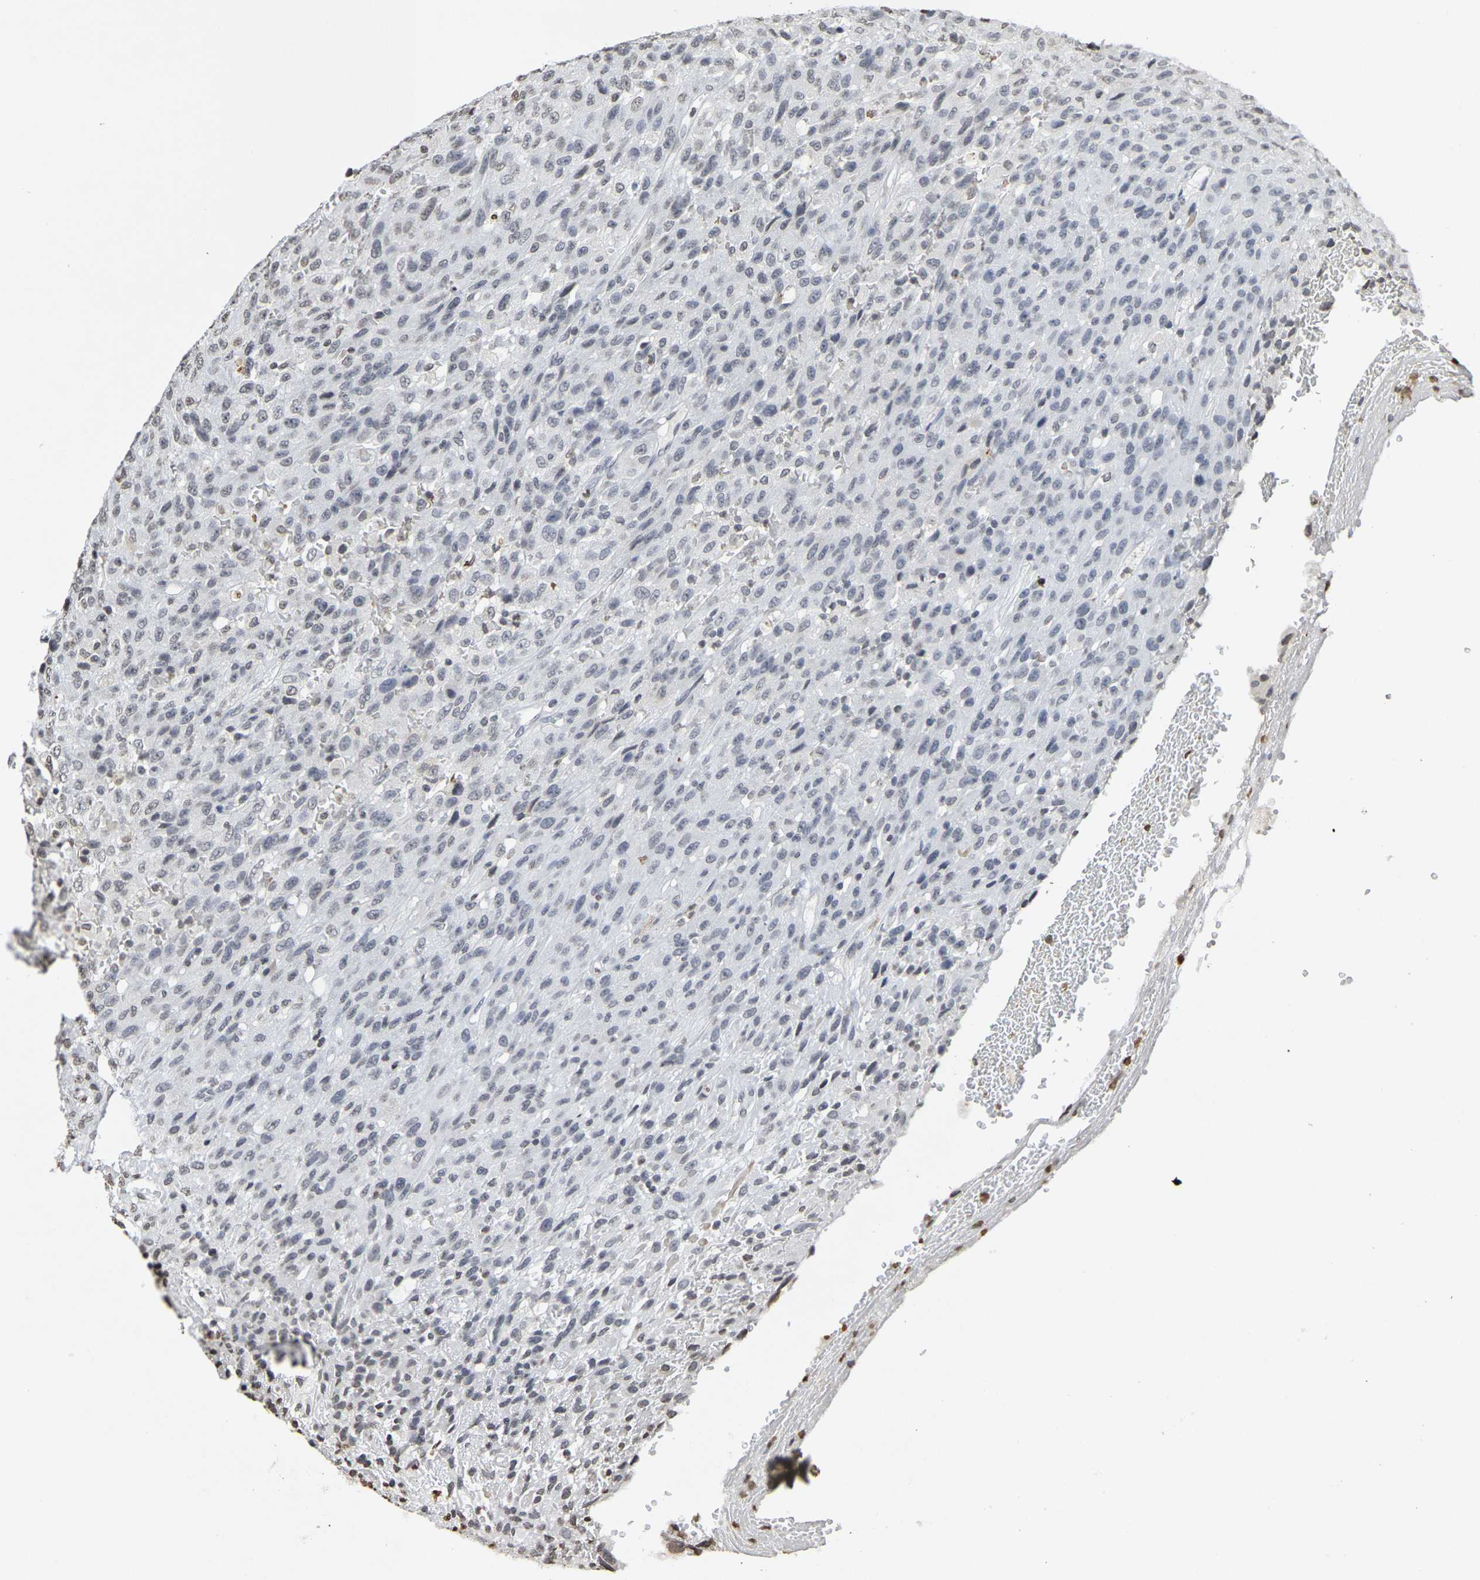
{"staining": {"intensity": "negative", "quantity": "none", "location": "none"}, "tissue": "urothelial cancer", "cell_type": "Tumor cells", "image_type": "cancer", "snomed": [{"axis": "morphology", "description": "Urothelial carcinoma, High grade"}, {"axis": "topography", "description": "Urinary bladder"}], "caption": "Immunohistochemical staining of urothelial cancer shows no significant staining in tumor cells. Nuclei are stained in blue.", "gene": "ATF4", "patient": {"sex": "male", "age": 66}}